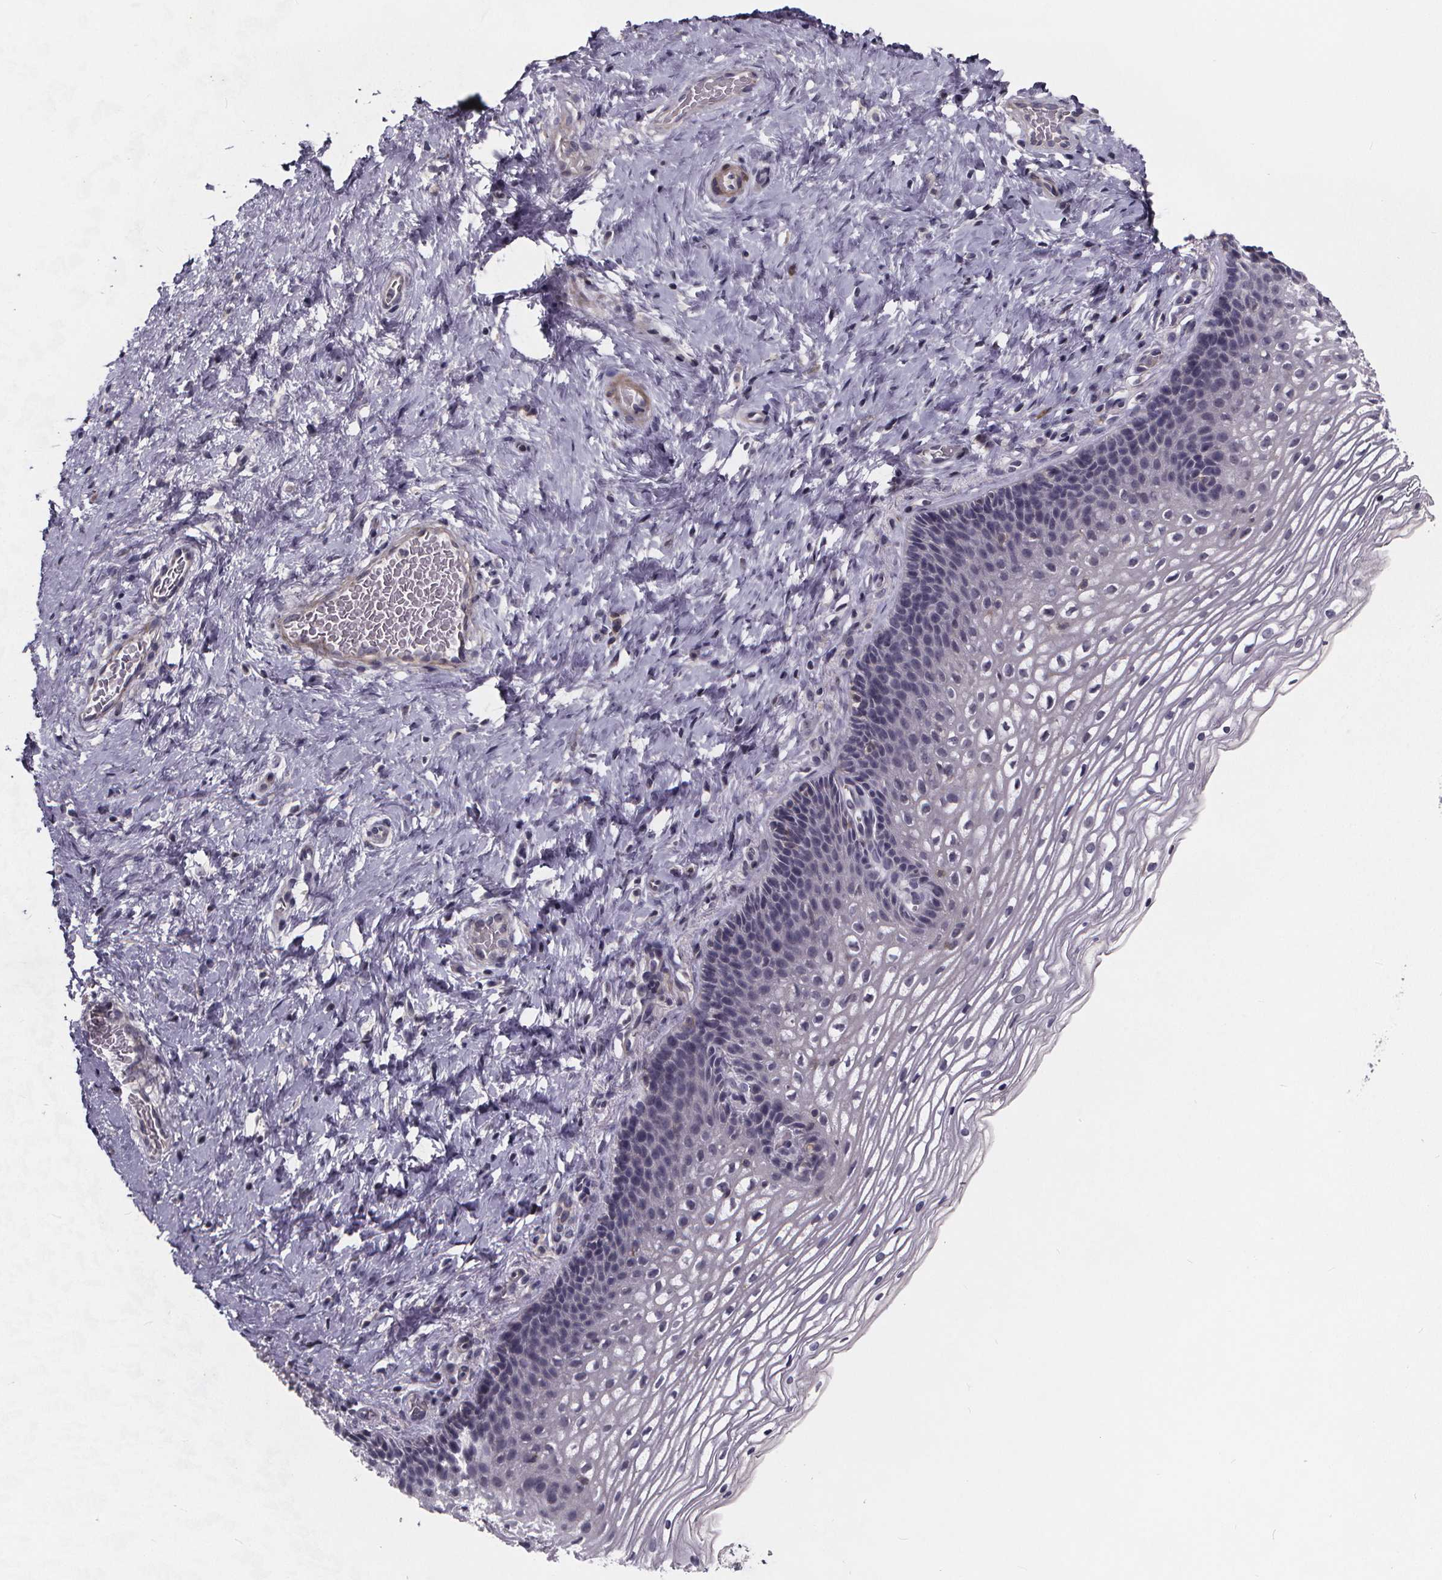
{"staining": {"intensity": "negative", "quantity": "none", "location": "none"}, "tissue": "cervix", "cell_type": "Glandular cells", "image_type": "normal", "snomed": [{"axis": "morphology", "description": "Normal tissue, NOS"}, {"axis": "topography", "description": "Cervix"}], "caption": "This is a histopathology image of IHC staining of unremarkable cervix, which shows no expression in glandular cells.", "gene": "FBXW2", "patient": {"sex": "female", "age": 34}}